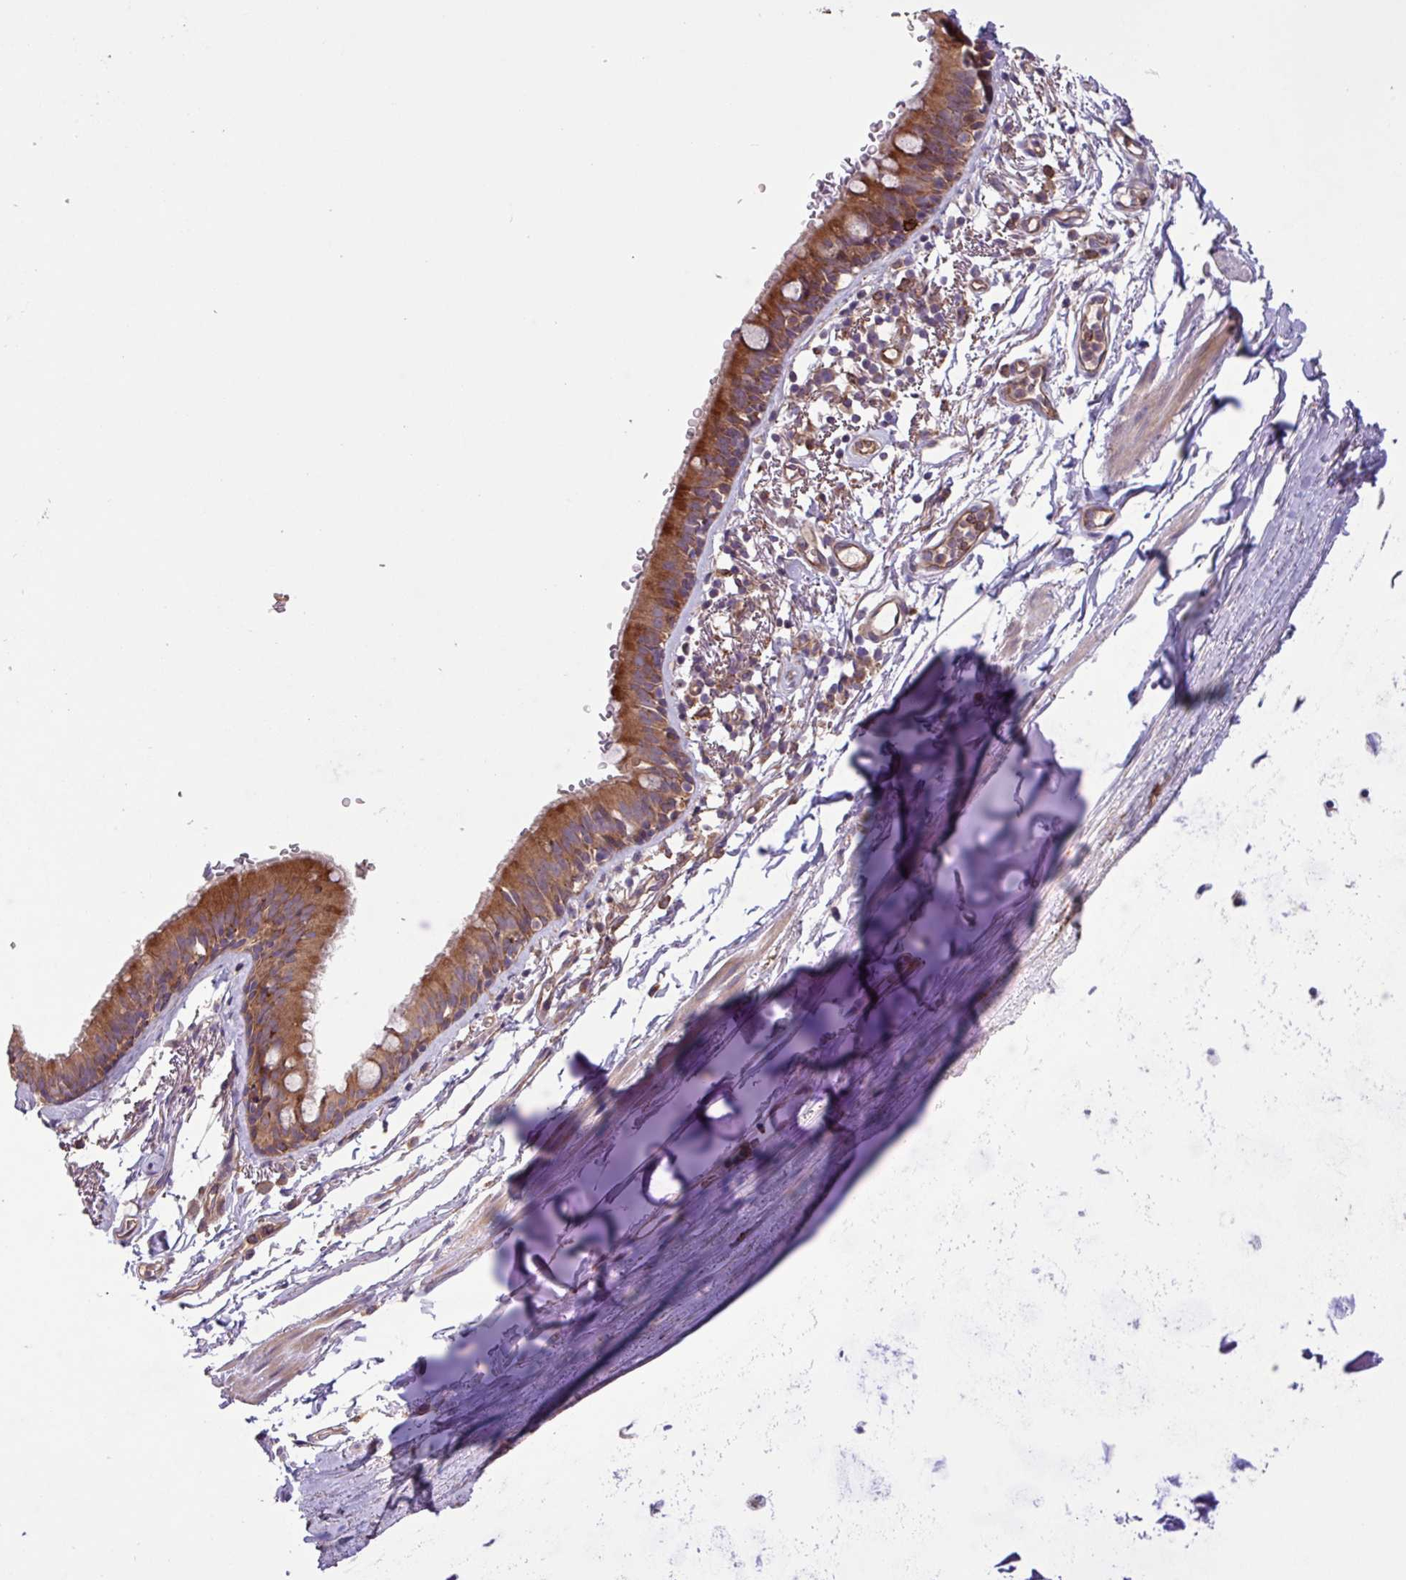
{"staining": {"intensity": "moderate", "quantity": ">75%", "location": "cytoplasmic/membranous"}, "tissue": "bronchus", "cell_type": "Respiratory epithelial cells", "image_type": "normal", "snomed": [{"axis": "morphology", "description": "Normal tissue, NOS"}, {"axis": "topography", "description": "Bronchus"}], "caption": "Brown immunohistochemical staining in benign human bronchus exhibits moderate cytoplasmic/membranous staining in about >75% of respiratory epithelial cells.", "gene": "PTPRQ", "patient": {"sex": "male", "age": 67}}